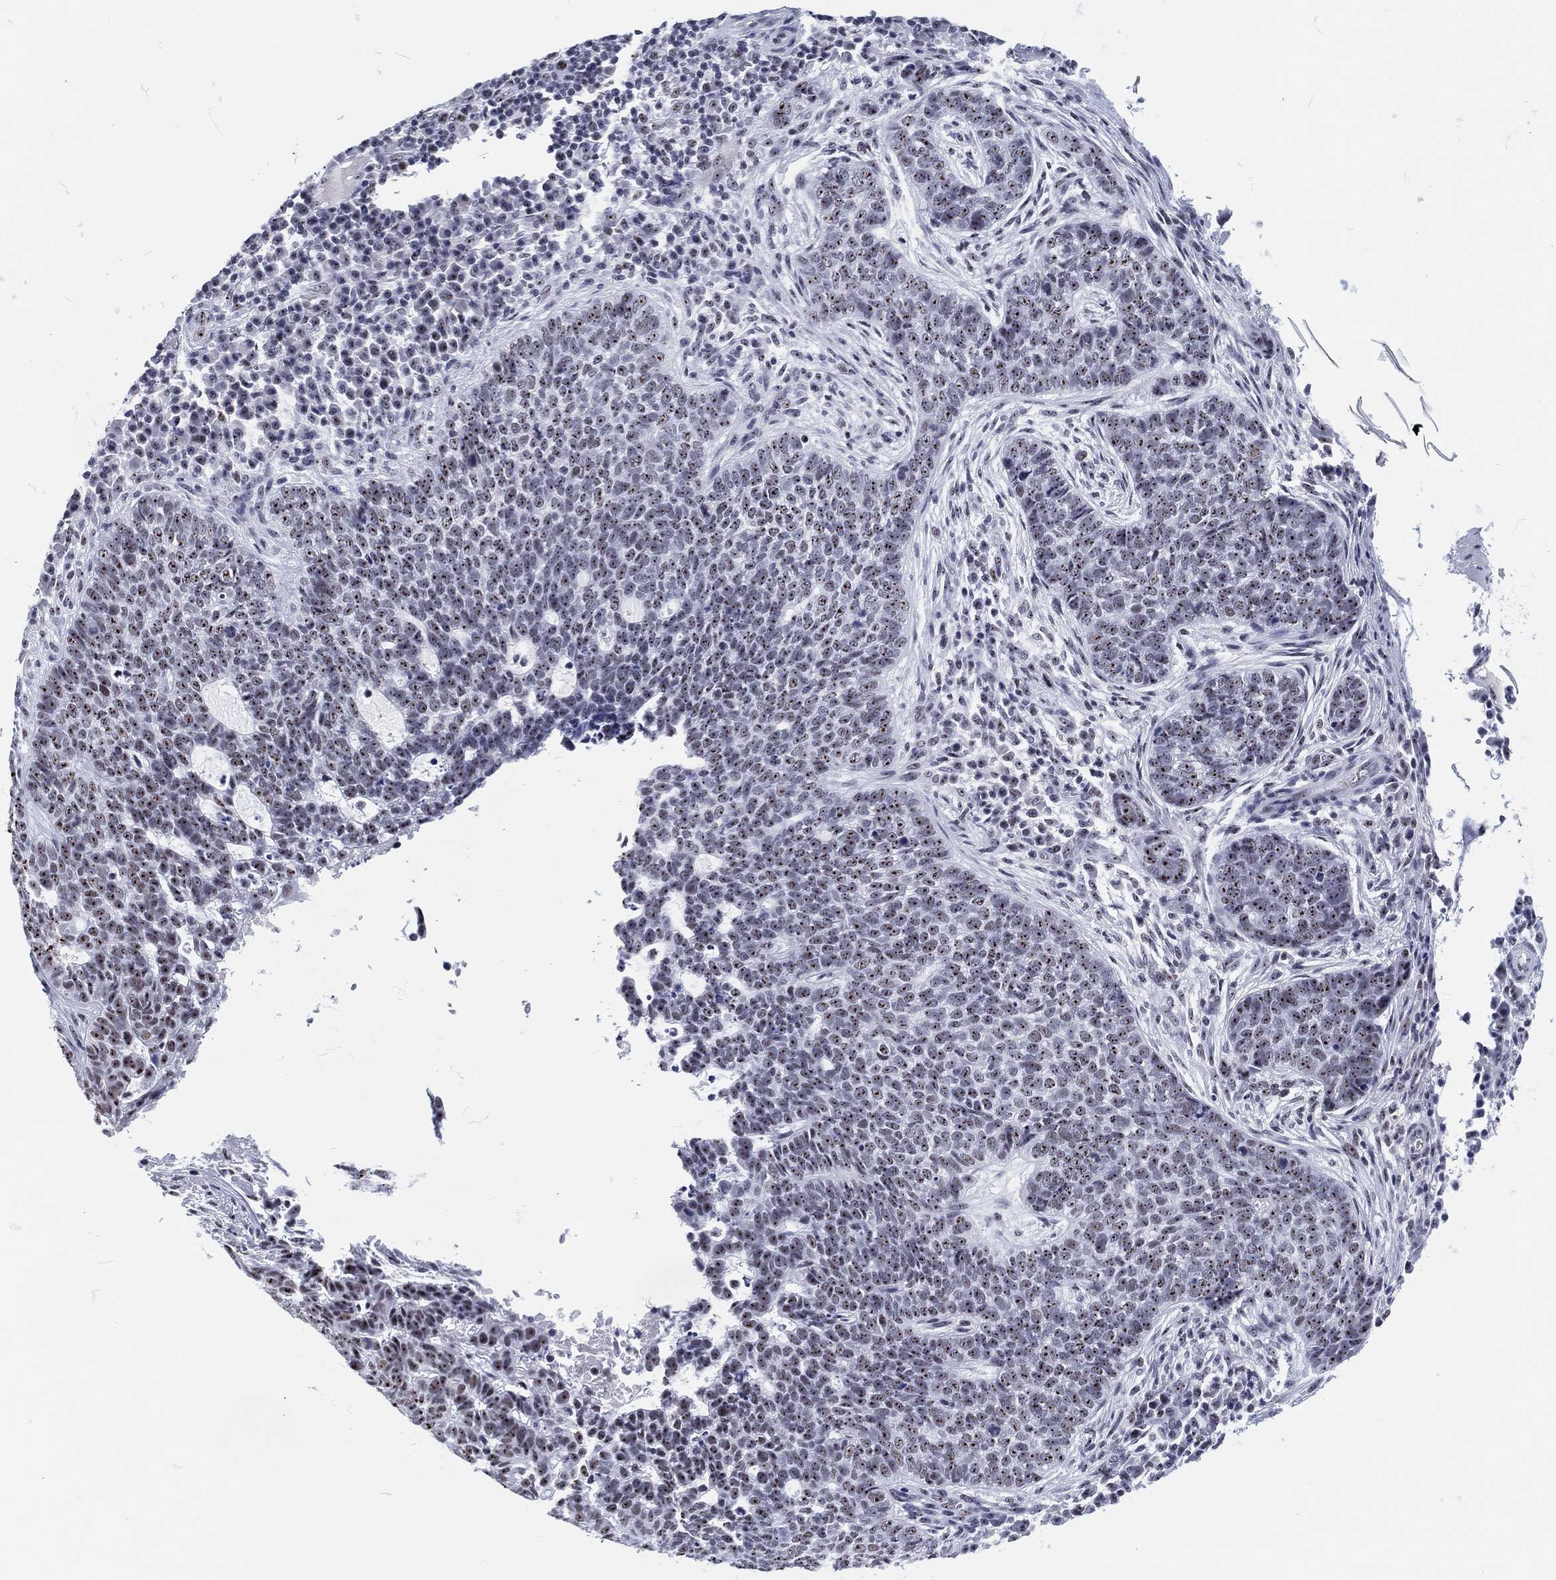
{"staining": {"intensity": "moderate", "quantity": "25%-75%", "location": "nuclear"}, "tissue": "skin cancer", "cell_type": "Tumor cells", "image_type": "cancer", "snomed": [{"axis": "morphology", "description": "Basal cell carcinoma"}, {"axis": "topography", "description": "Skin"}], "caption": "High-magnification brightfield microscopy of basal cell carcinoma (skin) stained with DAB (brown) and counterstained with hematoxylin (blue). tumor cells exhibit moderate nuclear staining is appreciated in approximately25%-75% of cells.", "gene": "MAPK8IP1", "patient": {"sex": "female", "age": 69}}